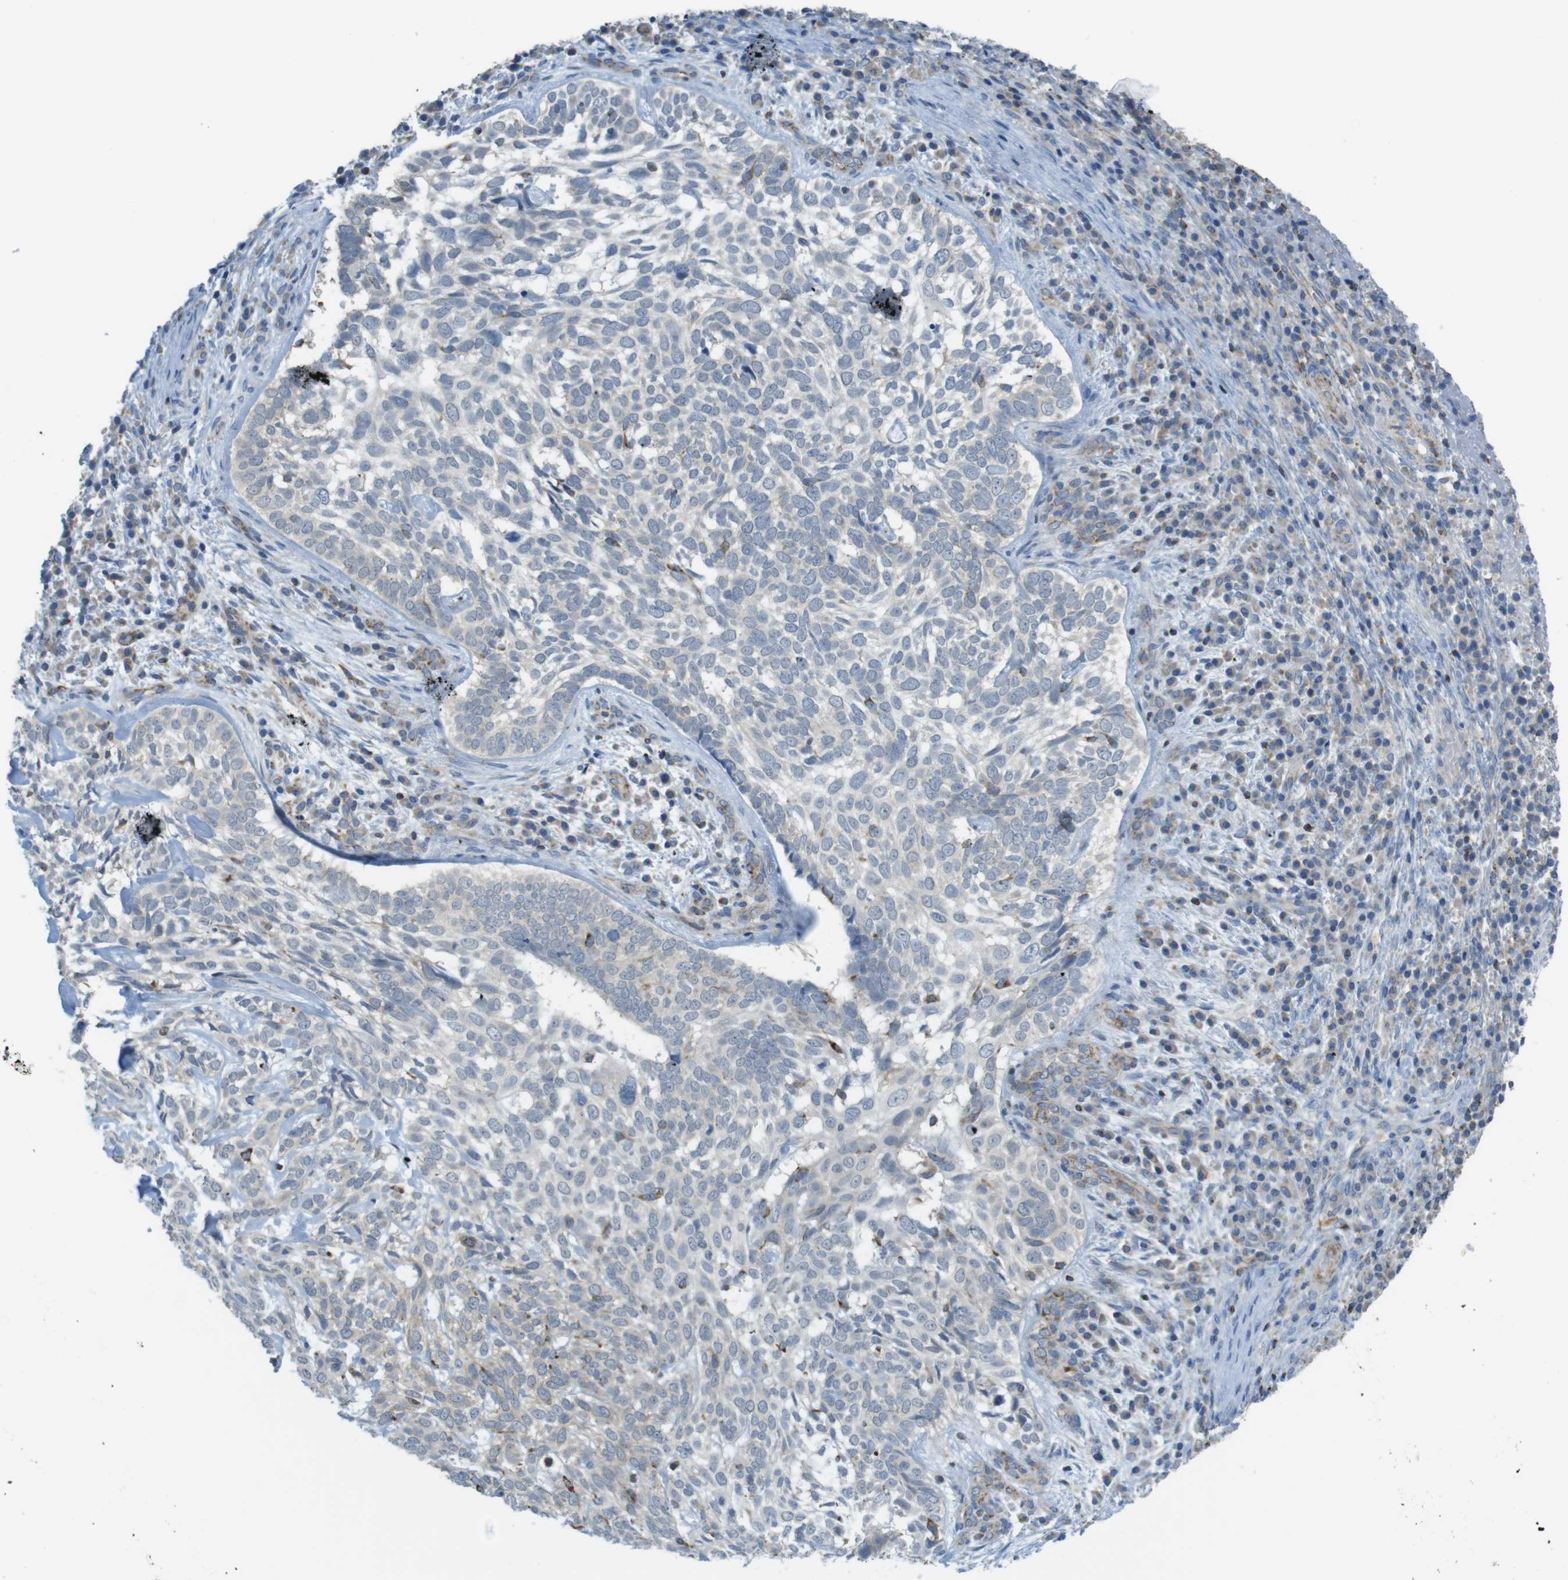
{"staining": {"intensity": "weak", "quantity": "<25%", "location": "cytoplasmic/membranous"}, "tissue": "skin cancer", "cell_type": "Tumor cells", "image_type": "cancer", "snomed": [{"axis": "morphology", "description": "Basal cell carcinoma"}, {"axis": "topography", "description": "Skin"}], "caption": "DAB immunohistochemical staining of human skin cancer (basal cell carcinoma) demonstrates no significant positivity in tumor cells.", "gene": "GRIK2", "patient": {"sex": "male", "age": 72}}